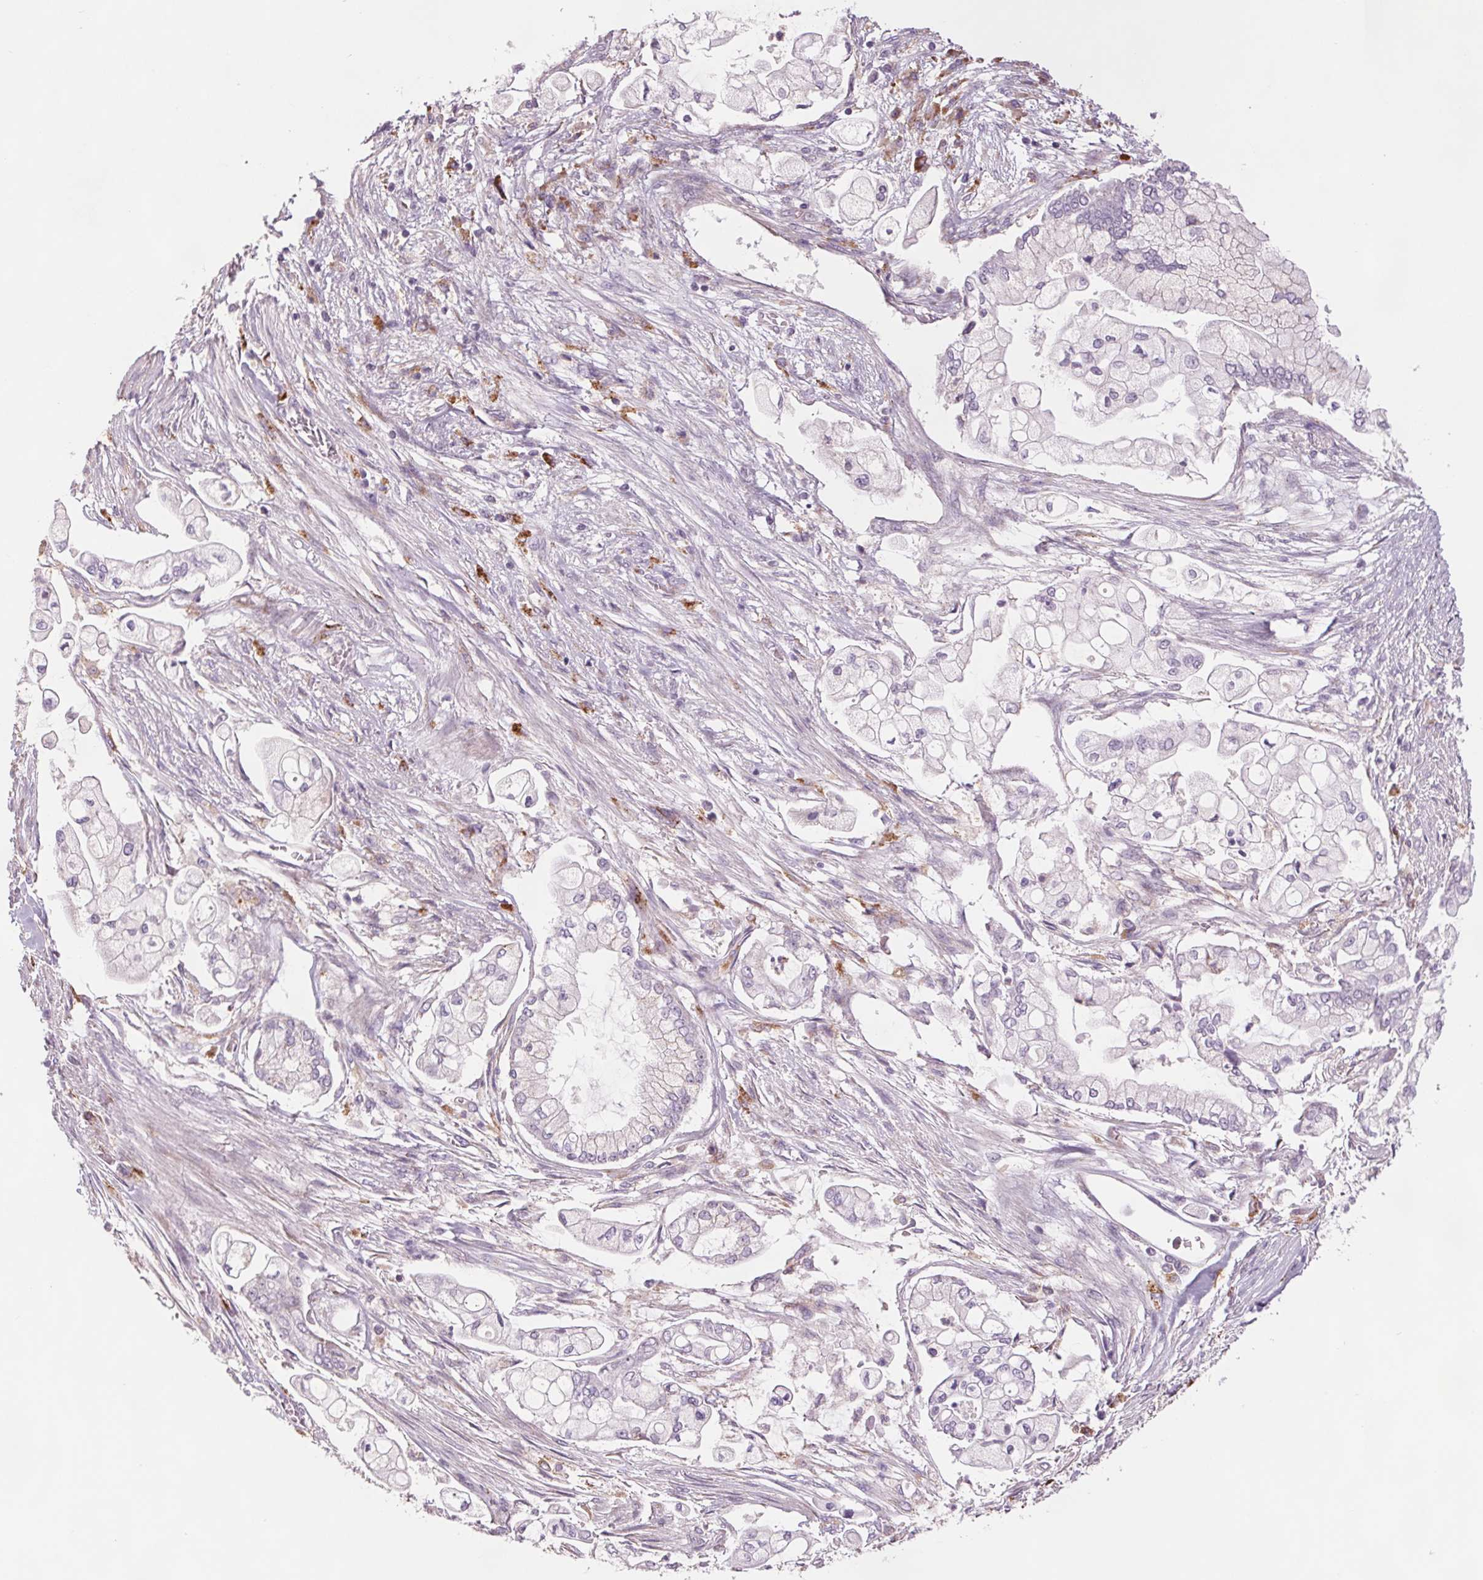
{"staining": {"intensity": "negative", "quantity": "none", "location": "none"}, "tissue": "pancreatic cancer", "cell_type": "Tumor cells", "image_type": "cancer", "snomed": [{"axis": "morphology", "description": "Adenocarcinoma, NOS"}, {"axis": "topography", "description": "Pancreas"}], "caption": "Histopathology image shows no protein staining in tumor cells of pancreatic adenocarcinoma tissue. The staining was performed using DAB (3,3'-diaminobenzidine) to visualize the protein expression in brown, while the nuclei were stained in blue with hematoxylin (Magnification: 20x).", "gene": "SAMD5", "patient": {"sex": "female", "age": 69}}